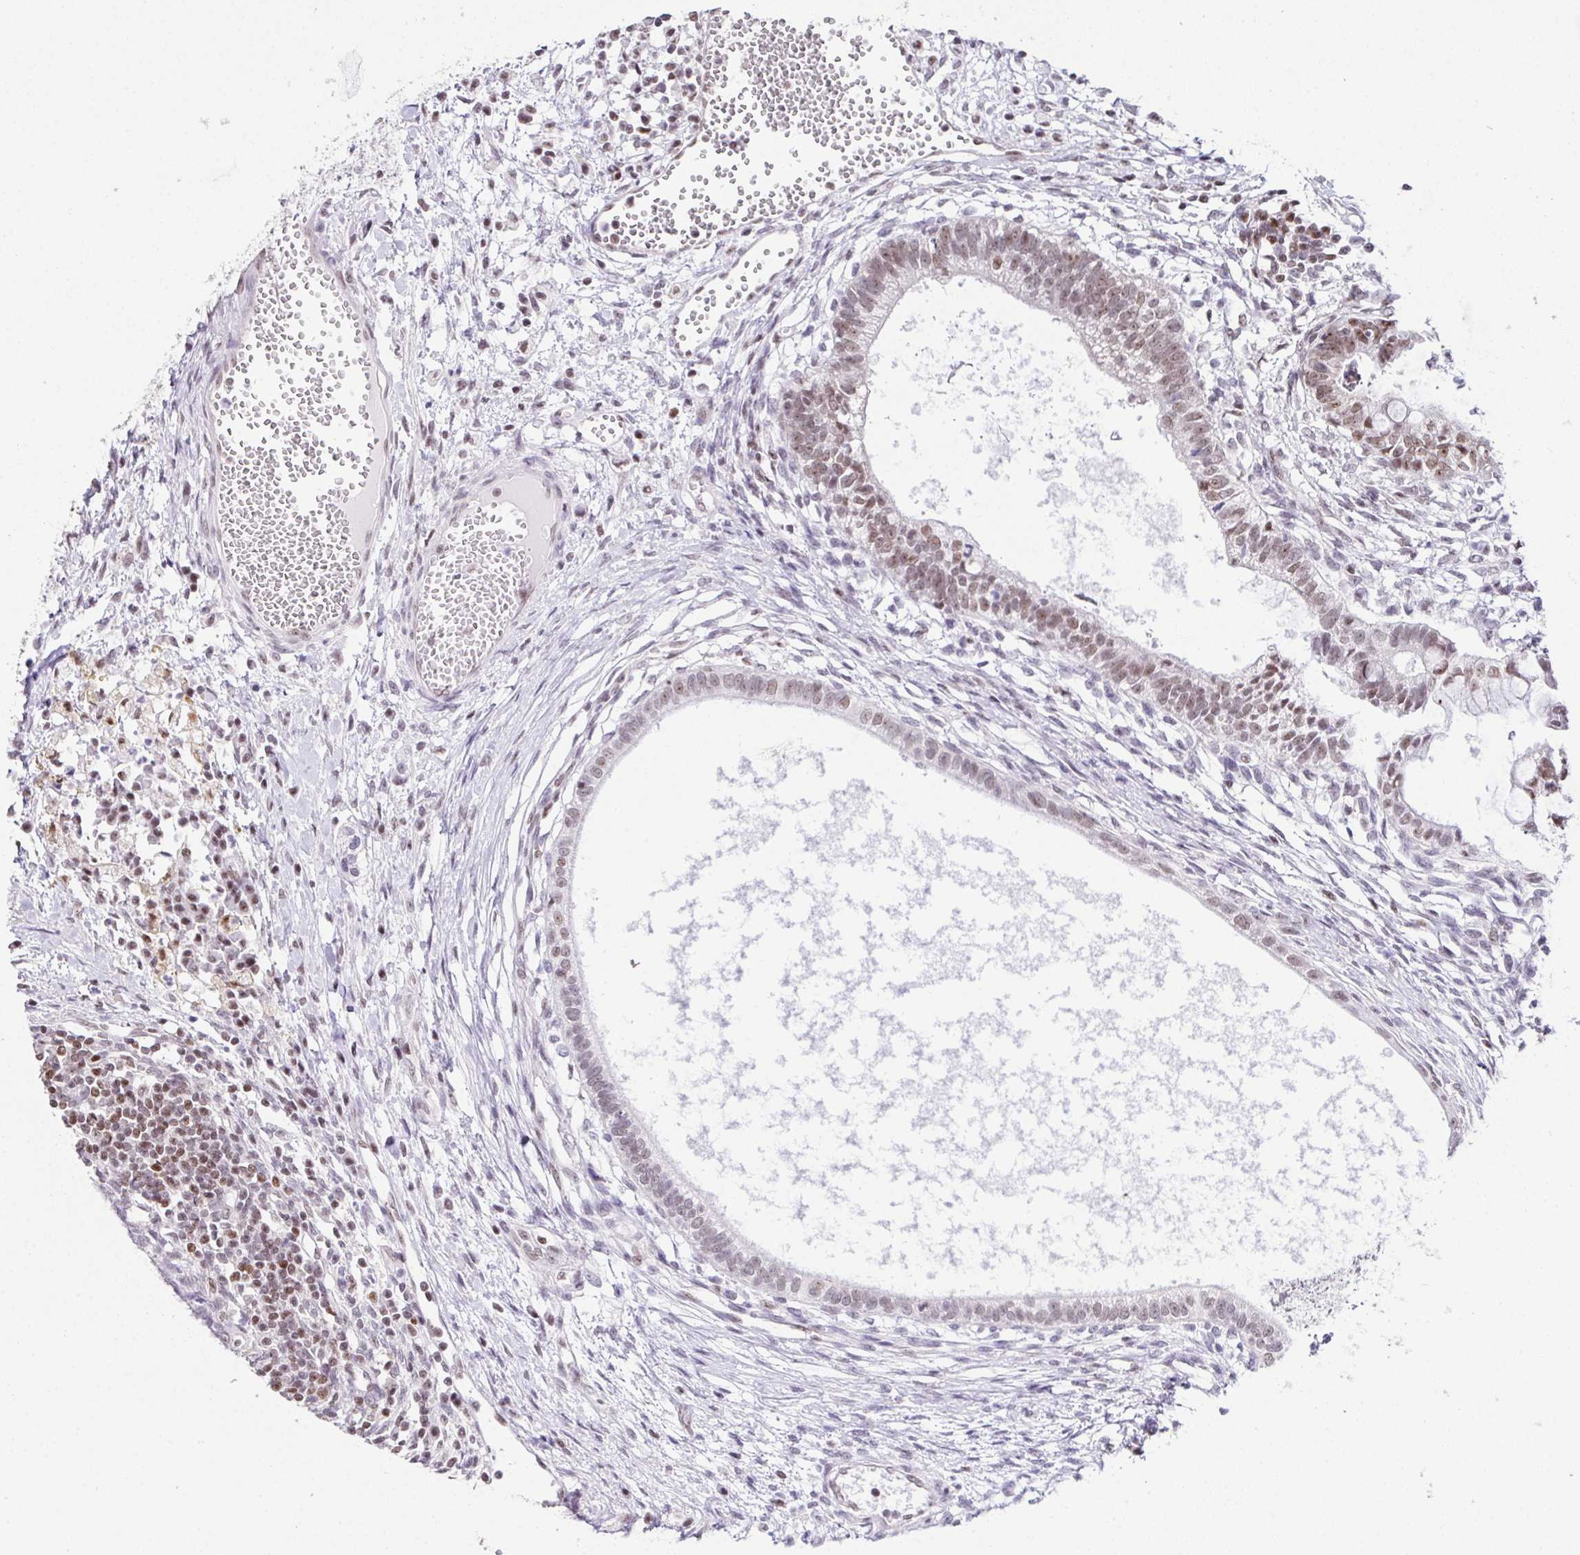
{"staining": {"intensity": "moderate", "quantity": ">75%", "location": "nuclear"}, "tissue": "testis cancer", "cell_type": "Tumor cells", "image_type": "cancer", "snomed": [{"axis": "morphology", "description": "Carcinoma, Embryonal, NOS"}, {"axis": "topography", "description": "Testis"}], "caption": "Testis cancer stained for a protein demonstrates moderate nuclear positivity in tumor cells.", "gene": "ZNF800", "patient": {"sex": "male", "age": 37}}